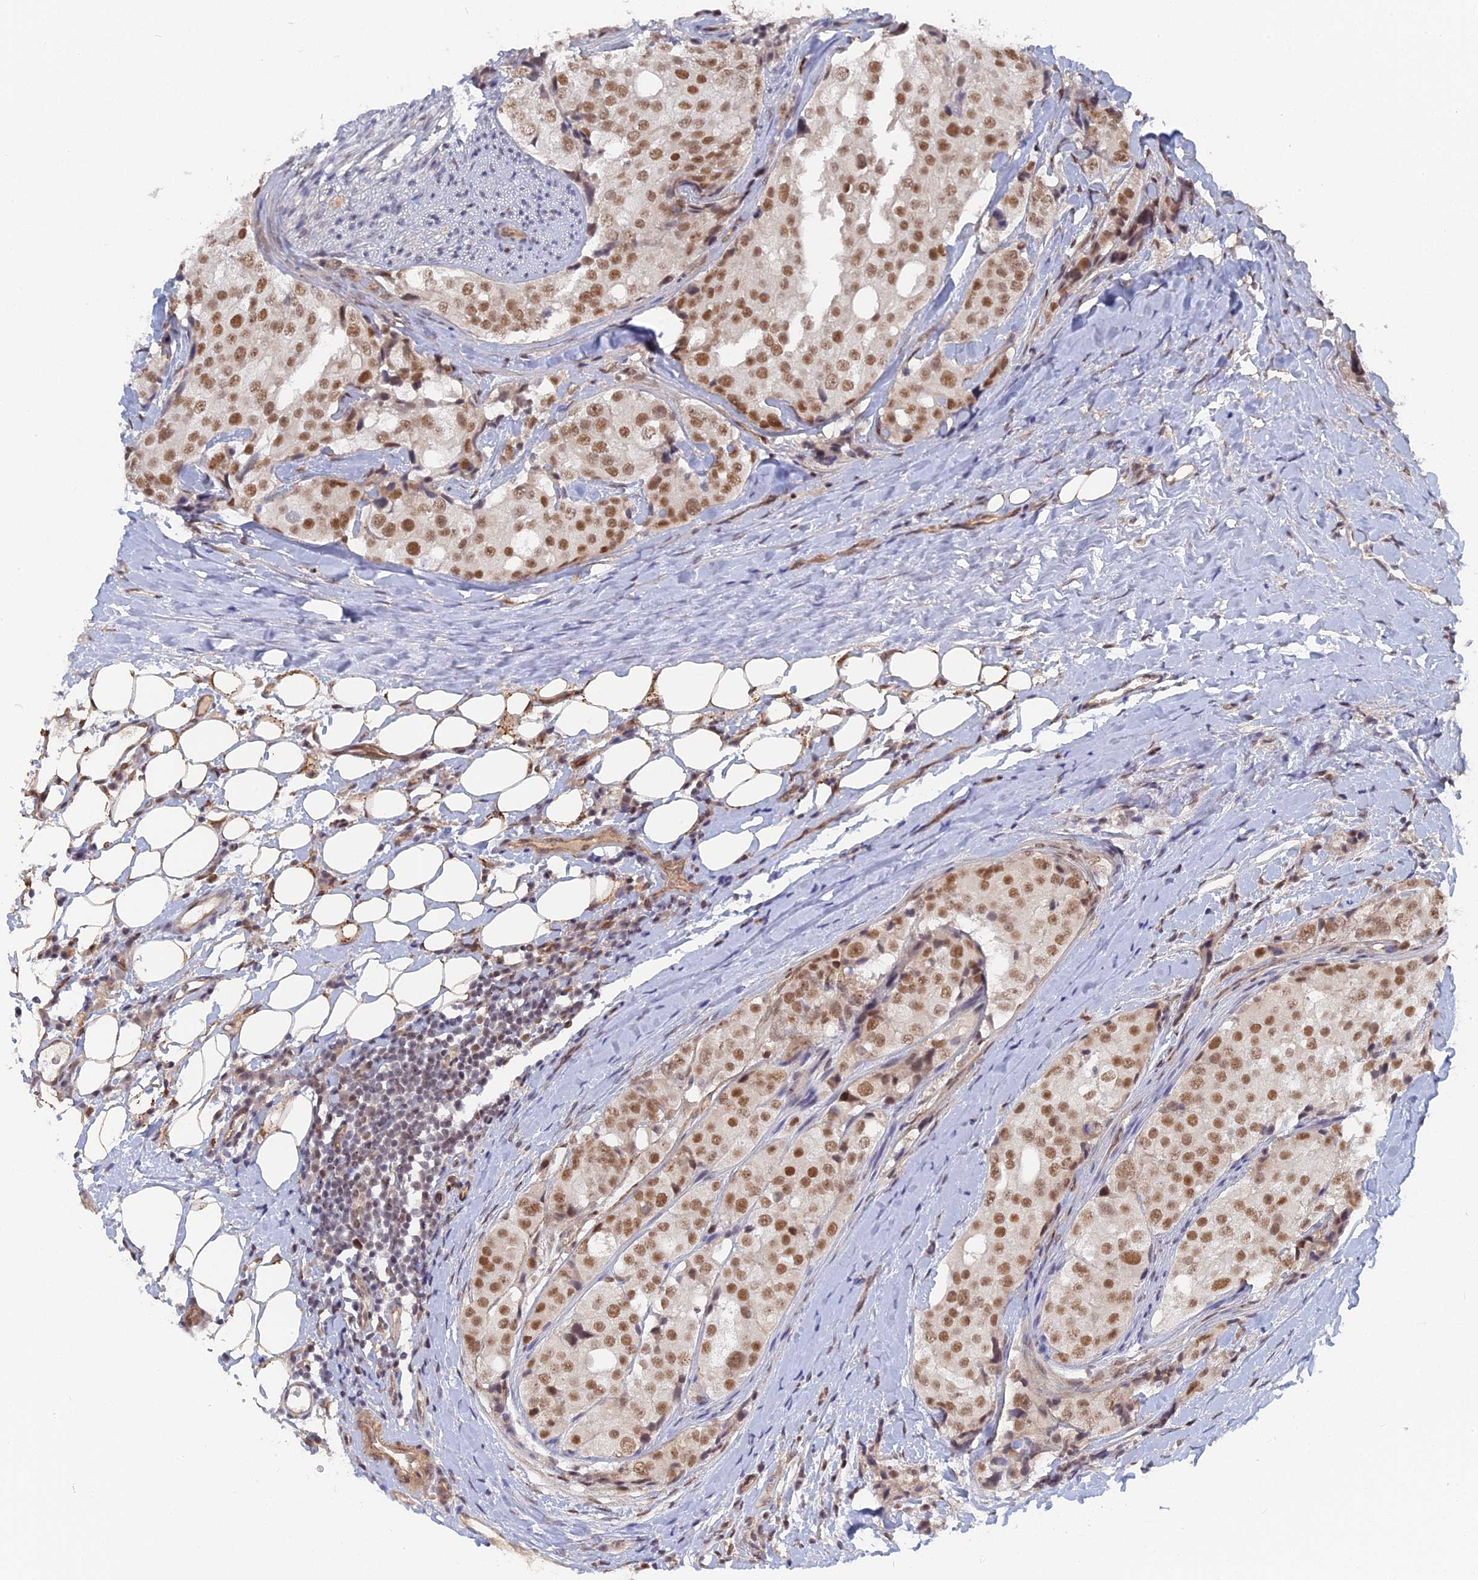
{"staining": {"intensity": "moderate", "quantity": ">75%", "location": "nuclear"}, "tissue": "prostate cancer", "cell_type": "Tumor cells", "image_type": "cancer", "snomed": [{"axis": "morphology", "description": "Adenocarcinoma, High grade"}, {"axis": "topography", "description": "Prostate"}], "caption": "Protein staining of prostate adenocarcinoma (high-grade) tissue demonstrates moderate nuclear expression in about >75% of tumor cells.", "gene": "CCDC85A", "patient": {"sex": "male", "age": 49}}